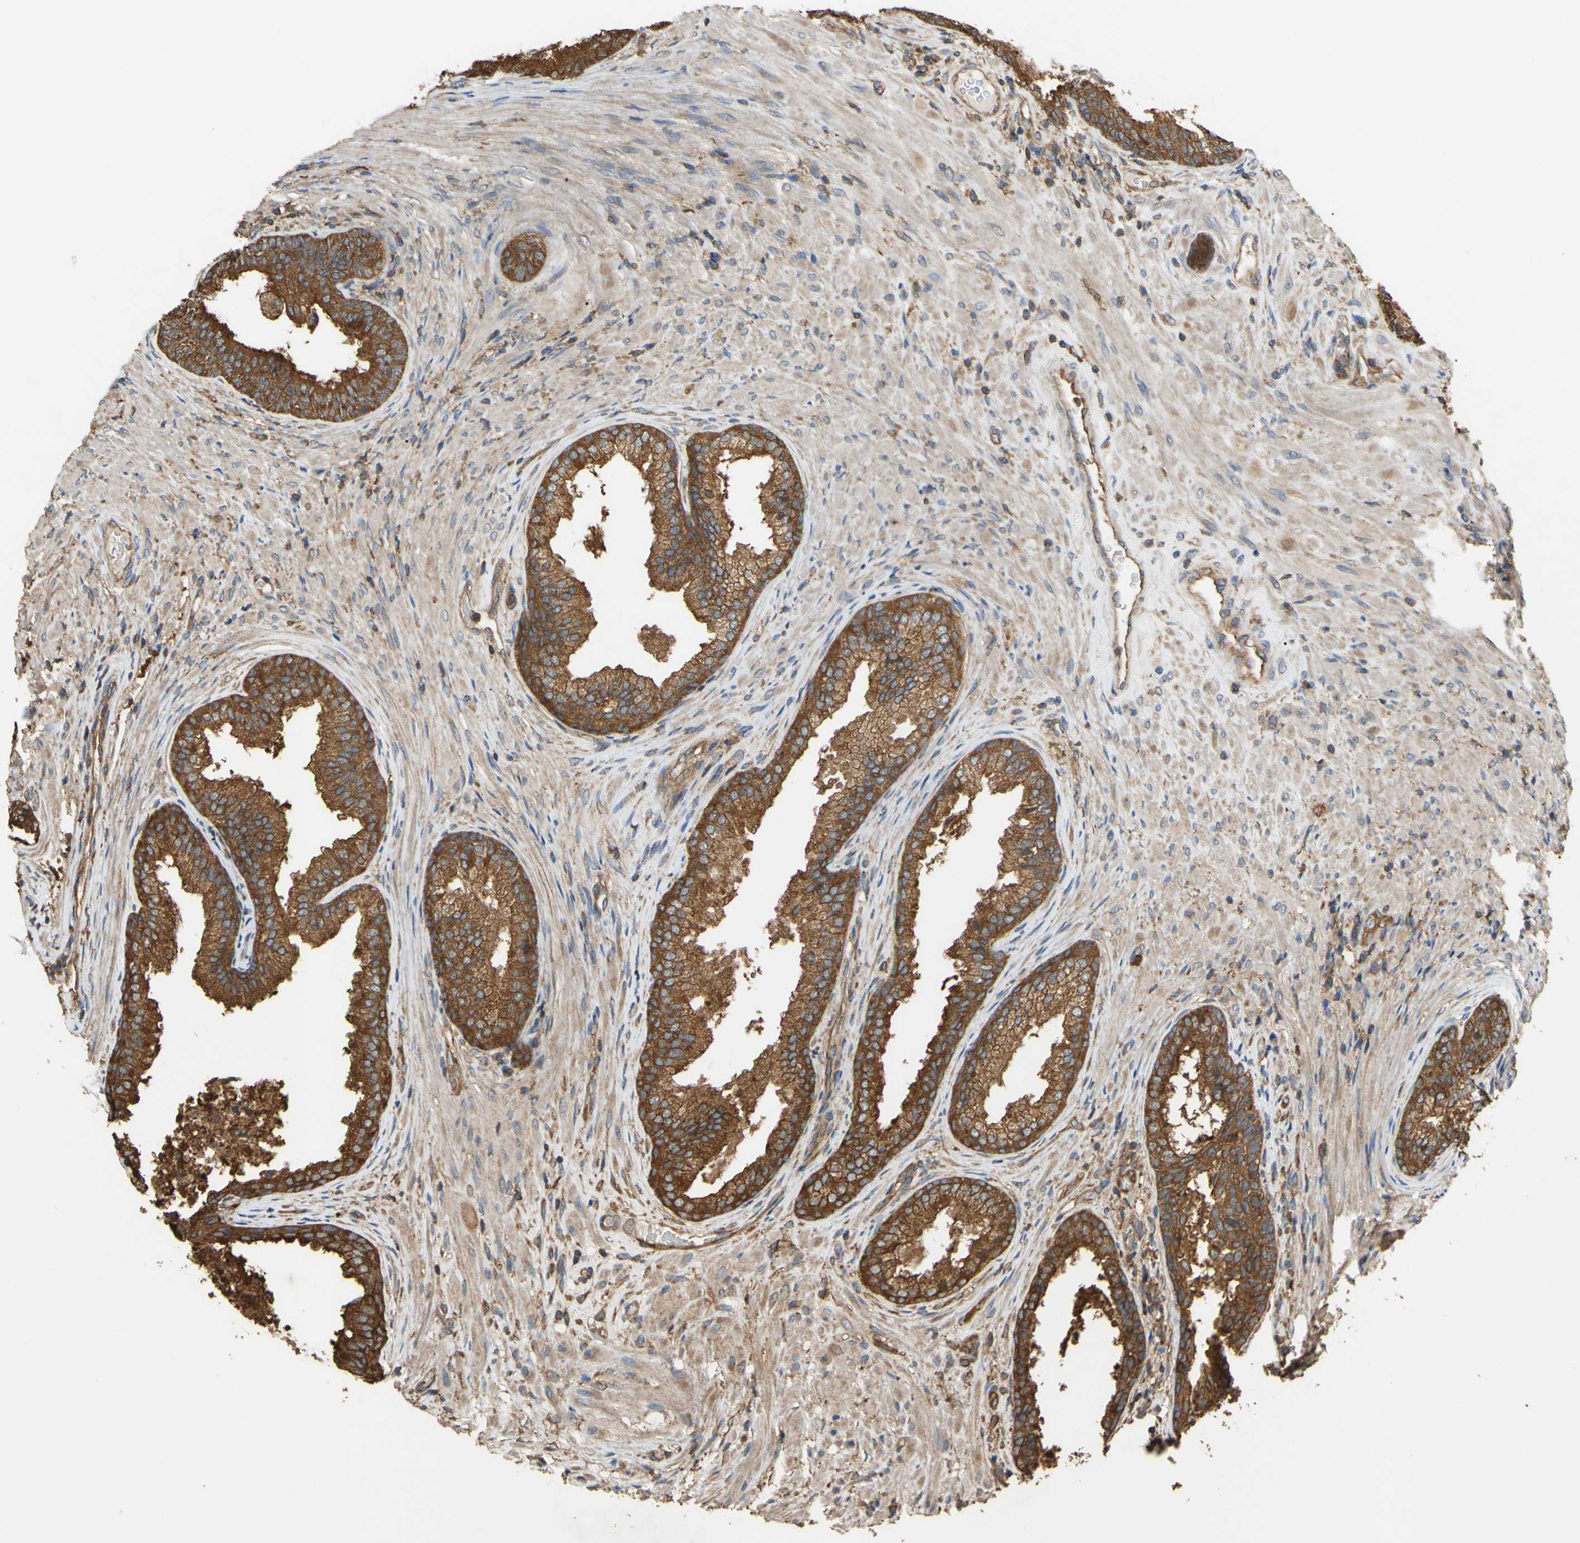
{"staining": {"intensity": "strong", "quantity": ">75%", "location": "cytoplasmic/membranous"}, "tissue": "prostate", "cell_type": "Glandular cells", "image_type": "normal", "snomed": [{"axis": "morphology", "description": "Normal tissue, NOS"}, {"axis": "topography", "description": "Prostate"}], "caption": "Immunohistochemistry (IHC) histopathology image of normal prostate stained for a protein (brown), which displays high levels of strong cytoplasmic/membranous staining in approximately >75% of glandular cells.", "gene": "CTTN", "patient": {"sex": "male", "age": 76}}